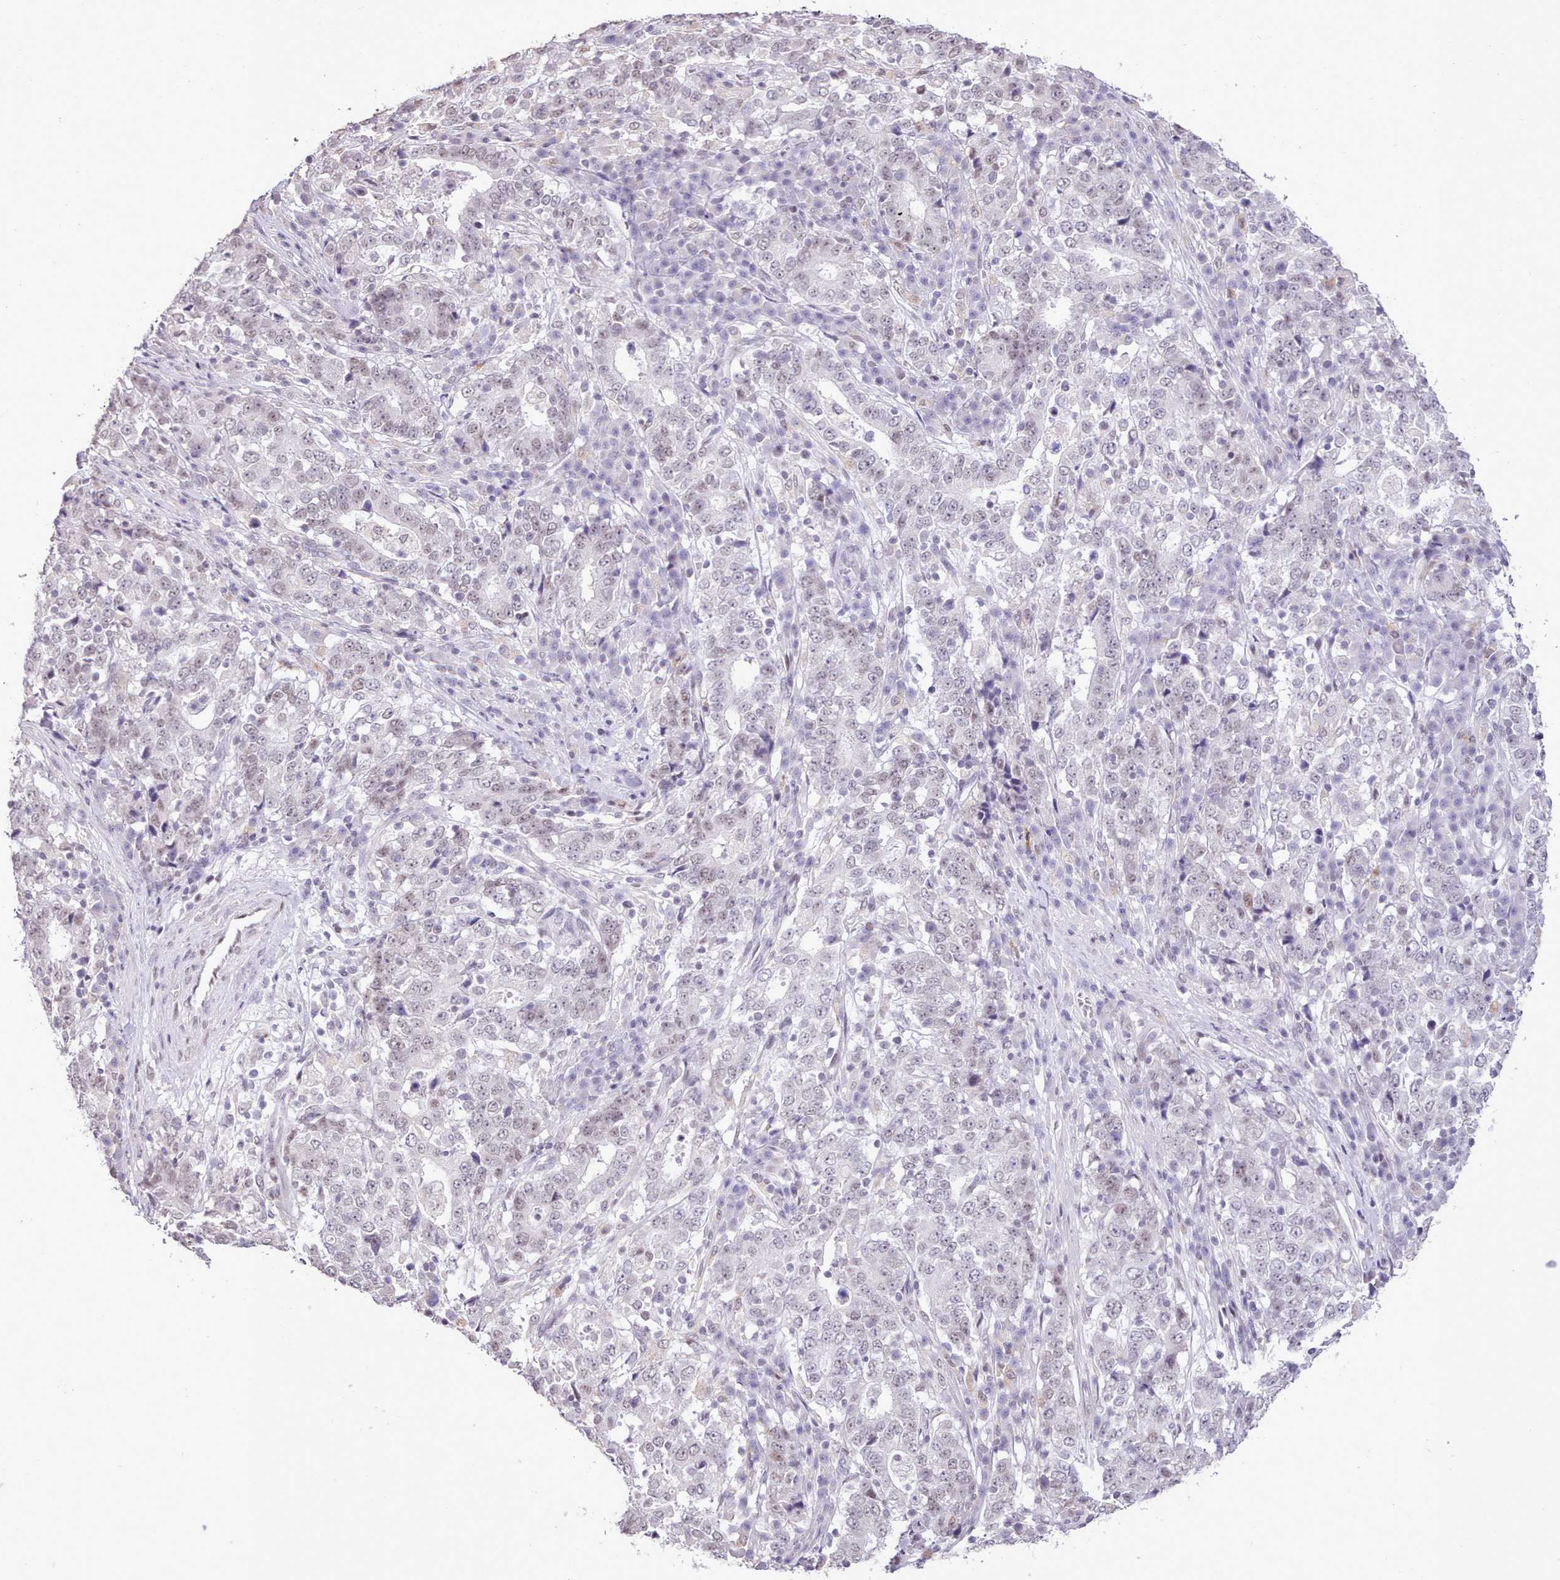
{"staining": {"intensity": "weak", "quantity": "<25%", "location": "nuclear"}, "tissue": "stomach cancer", "cell_type": "Tumor cells", "image_type": "cancer", "snomed": [{"axis": "morphology", "description": "Adenocarcinoma, NOS"}, {"axis": "topography", "description": "Stomach"}], "caption": "This is an immunohistochemistry (IHC) image of human adenocarcinoma (stomach). There is no expression in tumor cells.", "gene": "TAF15", "patient": {"sex": "male", "age": 59}}